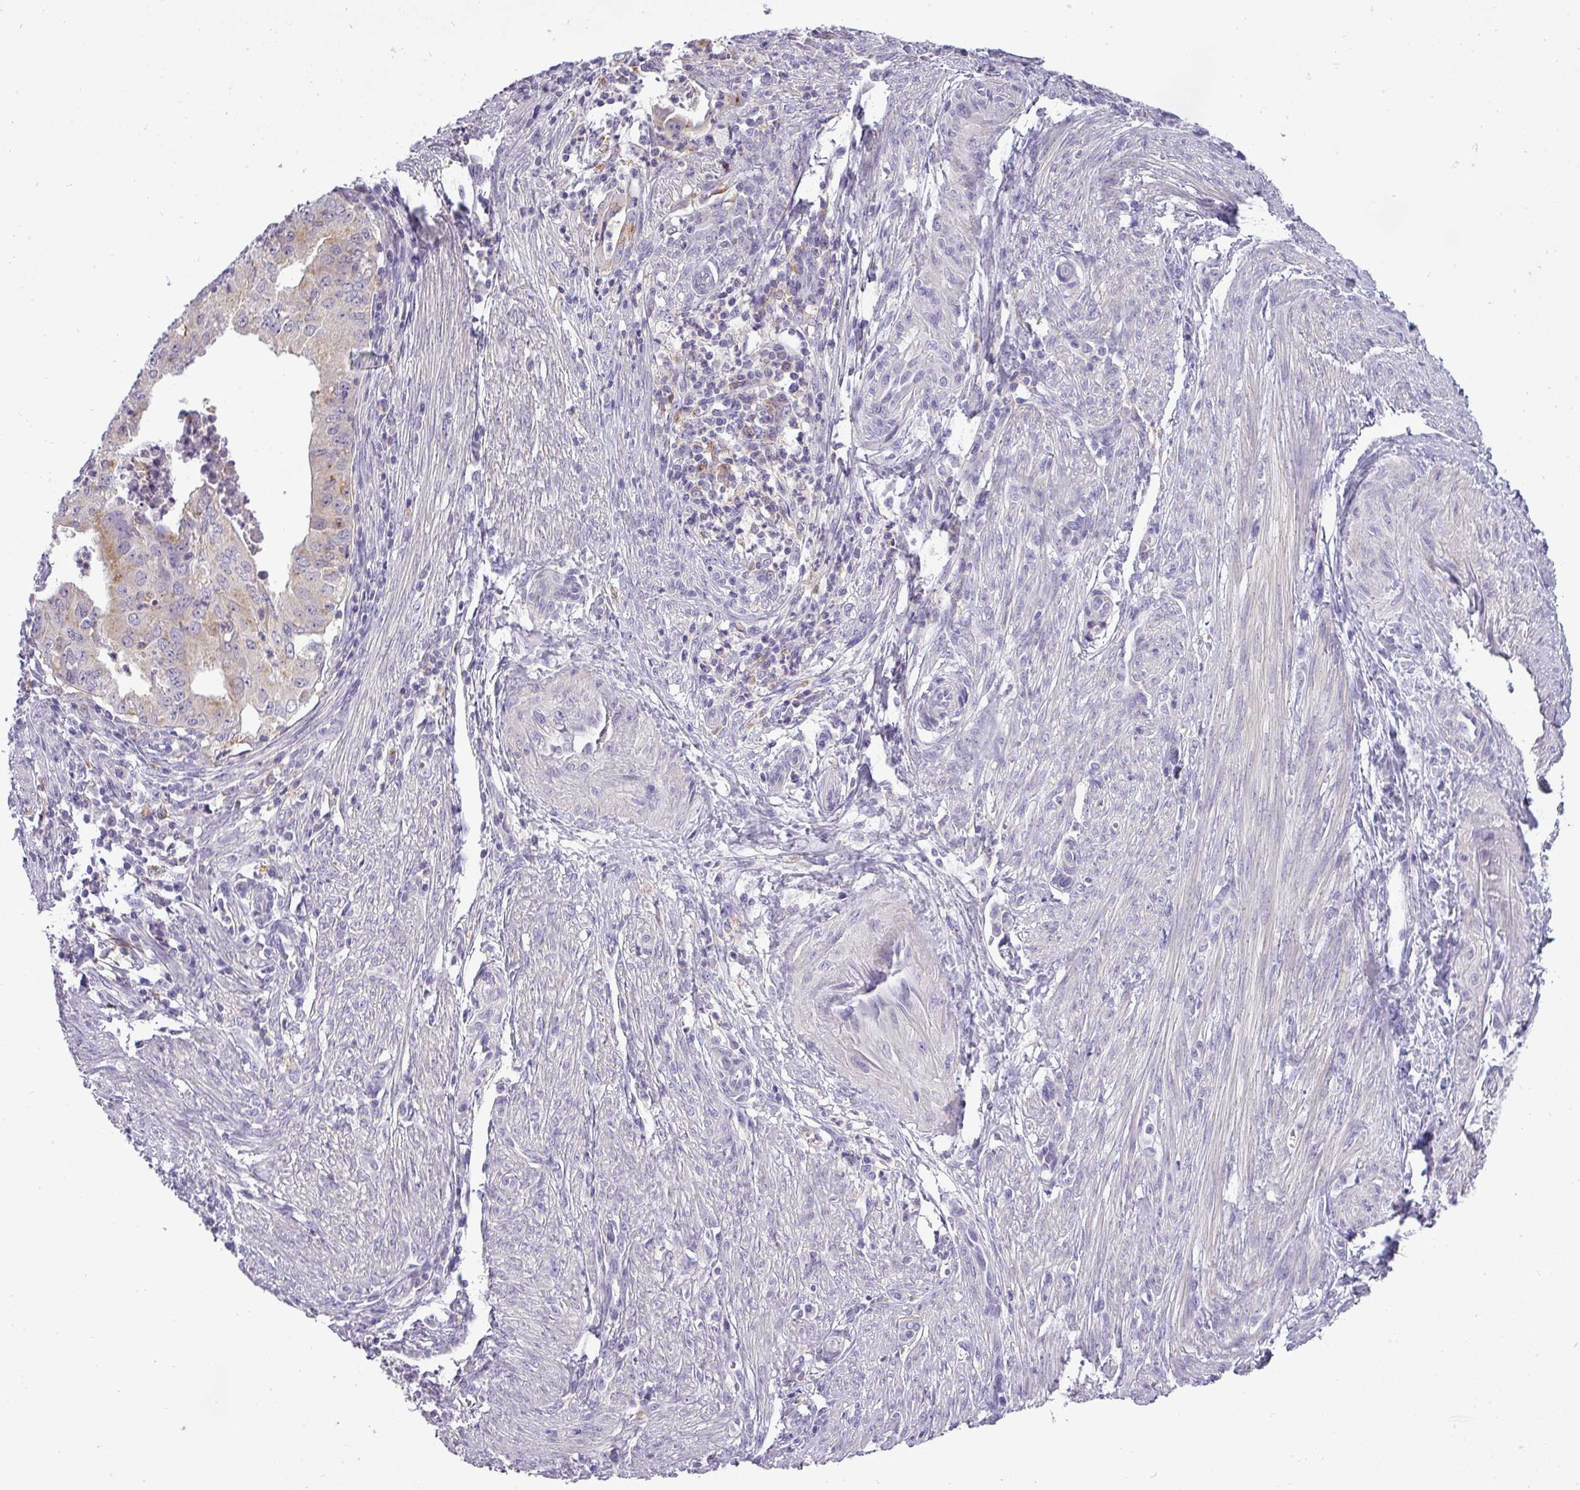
{"staining": {"intensity": "moderate", "quantity": "<25%", "location": "cytoplasmic/membranous"}, "tissue": "endometrial cancer", "cell_type": "Tumor cells", "image_type": "cancer", "snomed": [{"axis": "morphology", "description": "Adenocarcinoma, NOS"}, {"axis": "topography", "description": "Endometrium"}], "caption": "Endometrial cancer stained with DAB immunohistochemistry exhibits low levels of moderate cytoplasmic/membranous expression in about <25% of tumor cells. (DAB (3,3'-diaminobenzidine) IHC, brown staining for protein, blue staining for nuclei).", "gene": "ATP6V1D", "patient": {"sex": "female", "age": 50}}